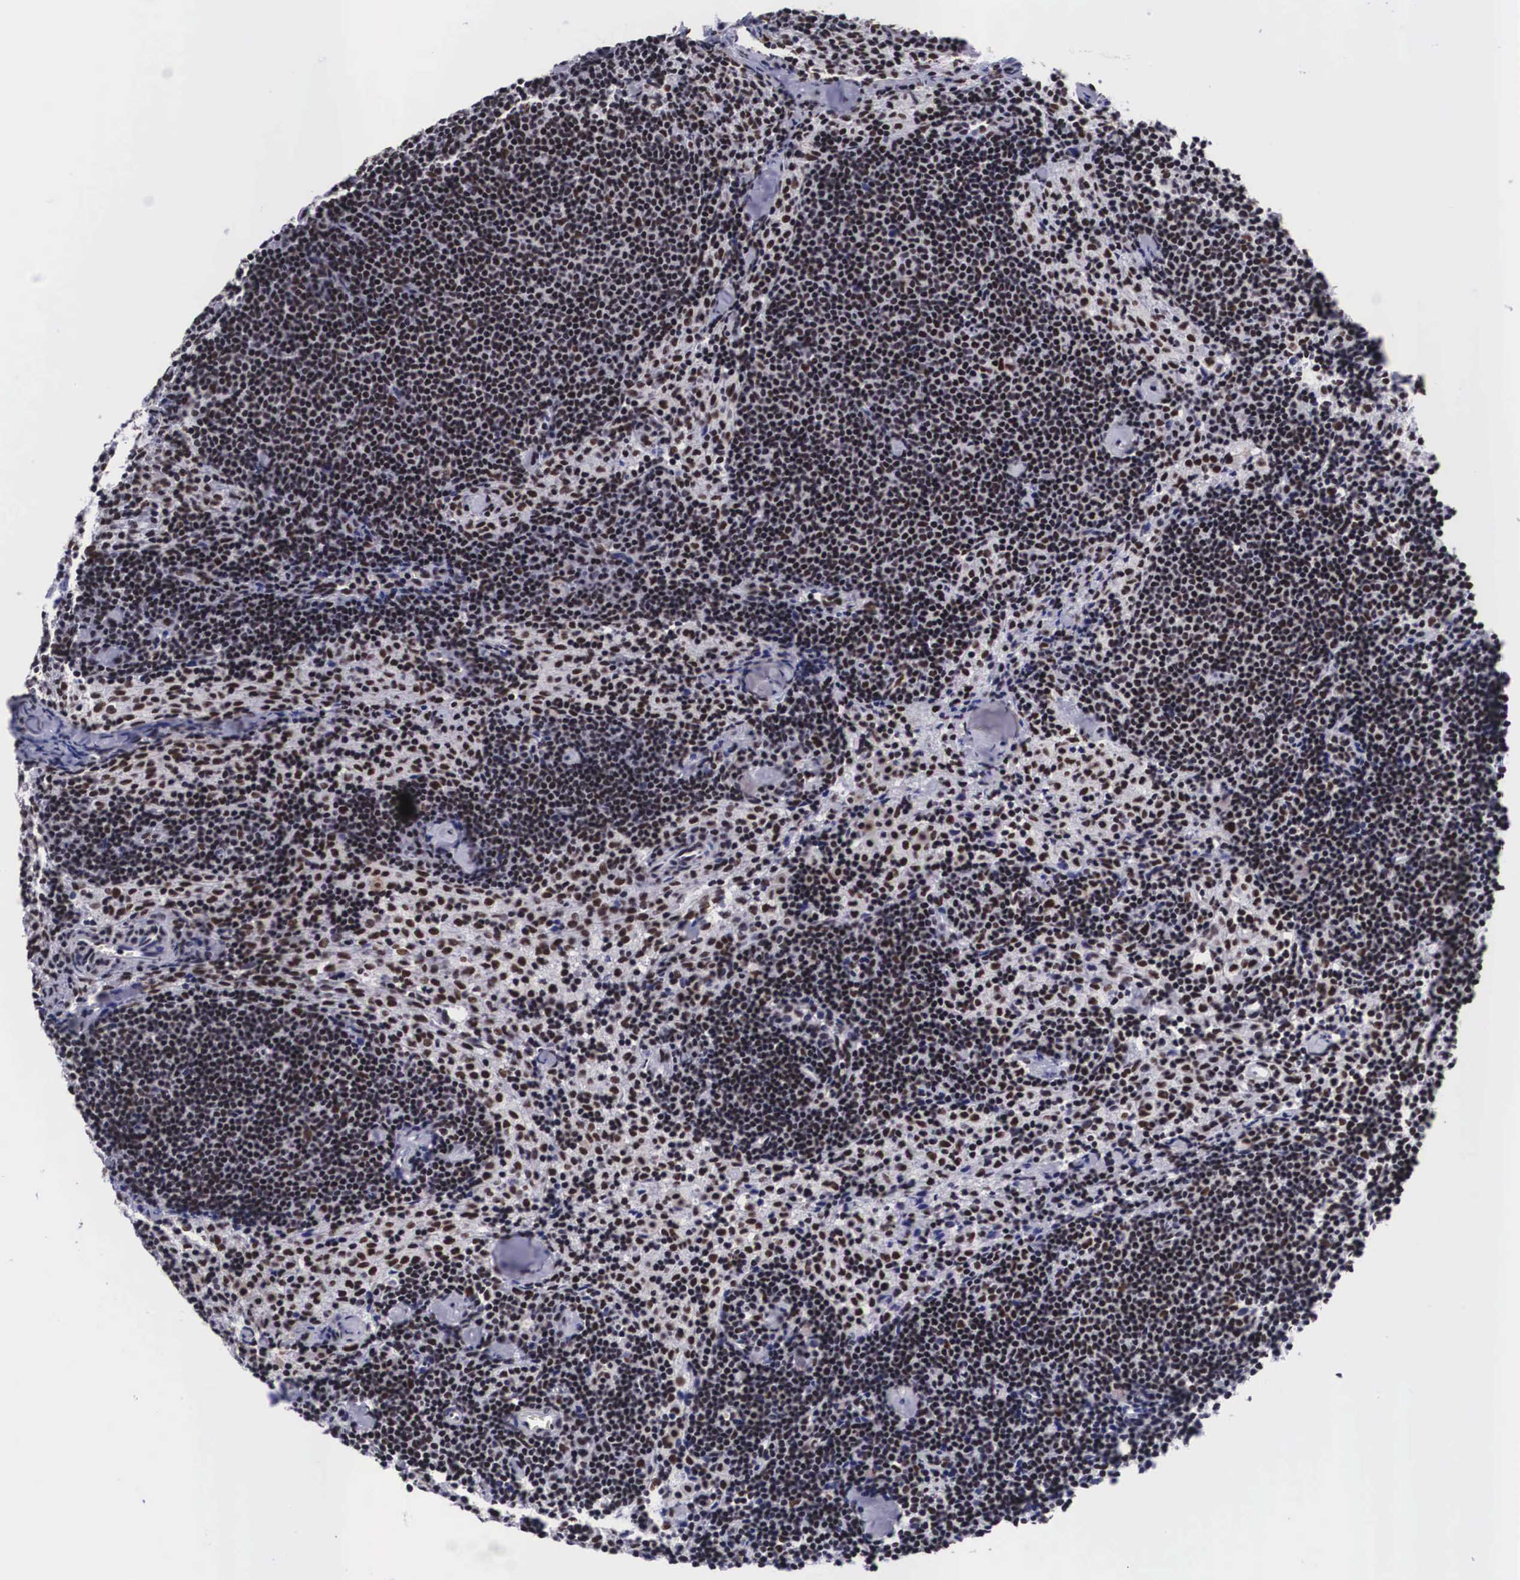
{"staining": {"intensity": "strong", "quantity": ">75%", "location": "nuclear"}, "tissue": "lymph node", "cell_type": "Germinal center cells", "image_type": "normal", "snomed": [{"axis": "morphology", "description": "Normal tissue, NOS"}, {"axis": "topography", "description": "Lymph node"}], "caption": "Germinal center cells show high levels of strong nuclear expression in approximately >75% of cells in benign human lymph node. The staining was performed using DAB (3,3'-diaminobenzidine), with brown indicating positive protein expression. Nuclei are stained blue with hematoxylin.", "gene": "SF3A1", "patient": {"sex": "female", "age": 35}}